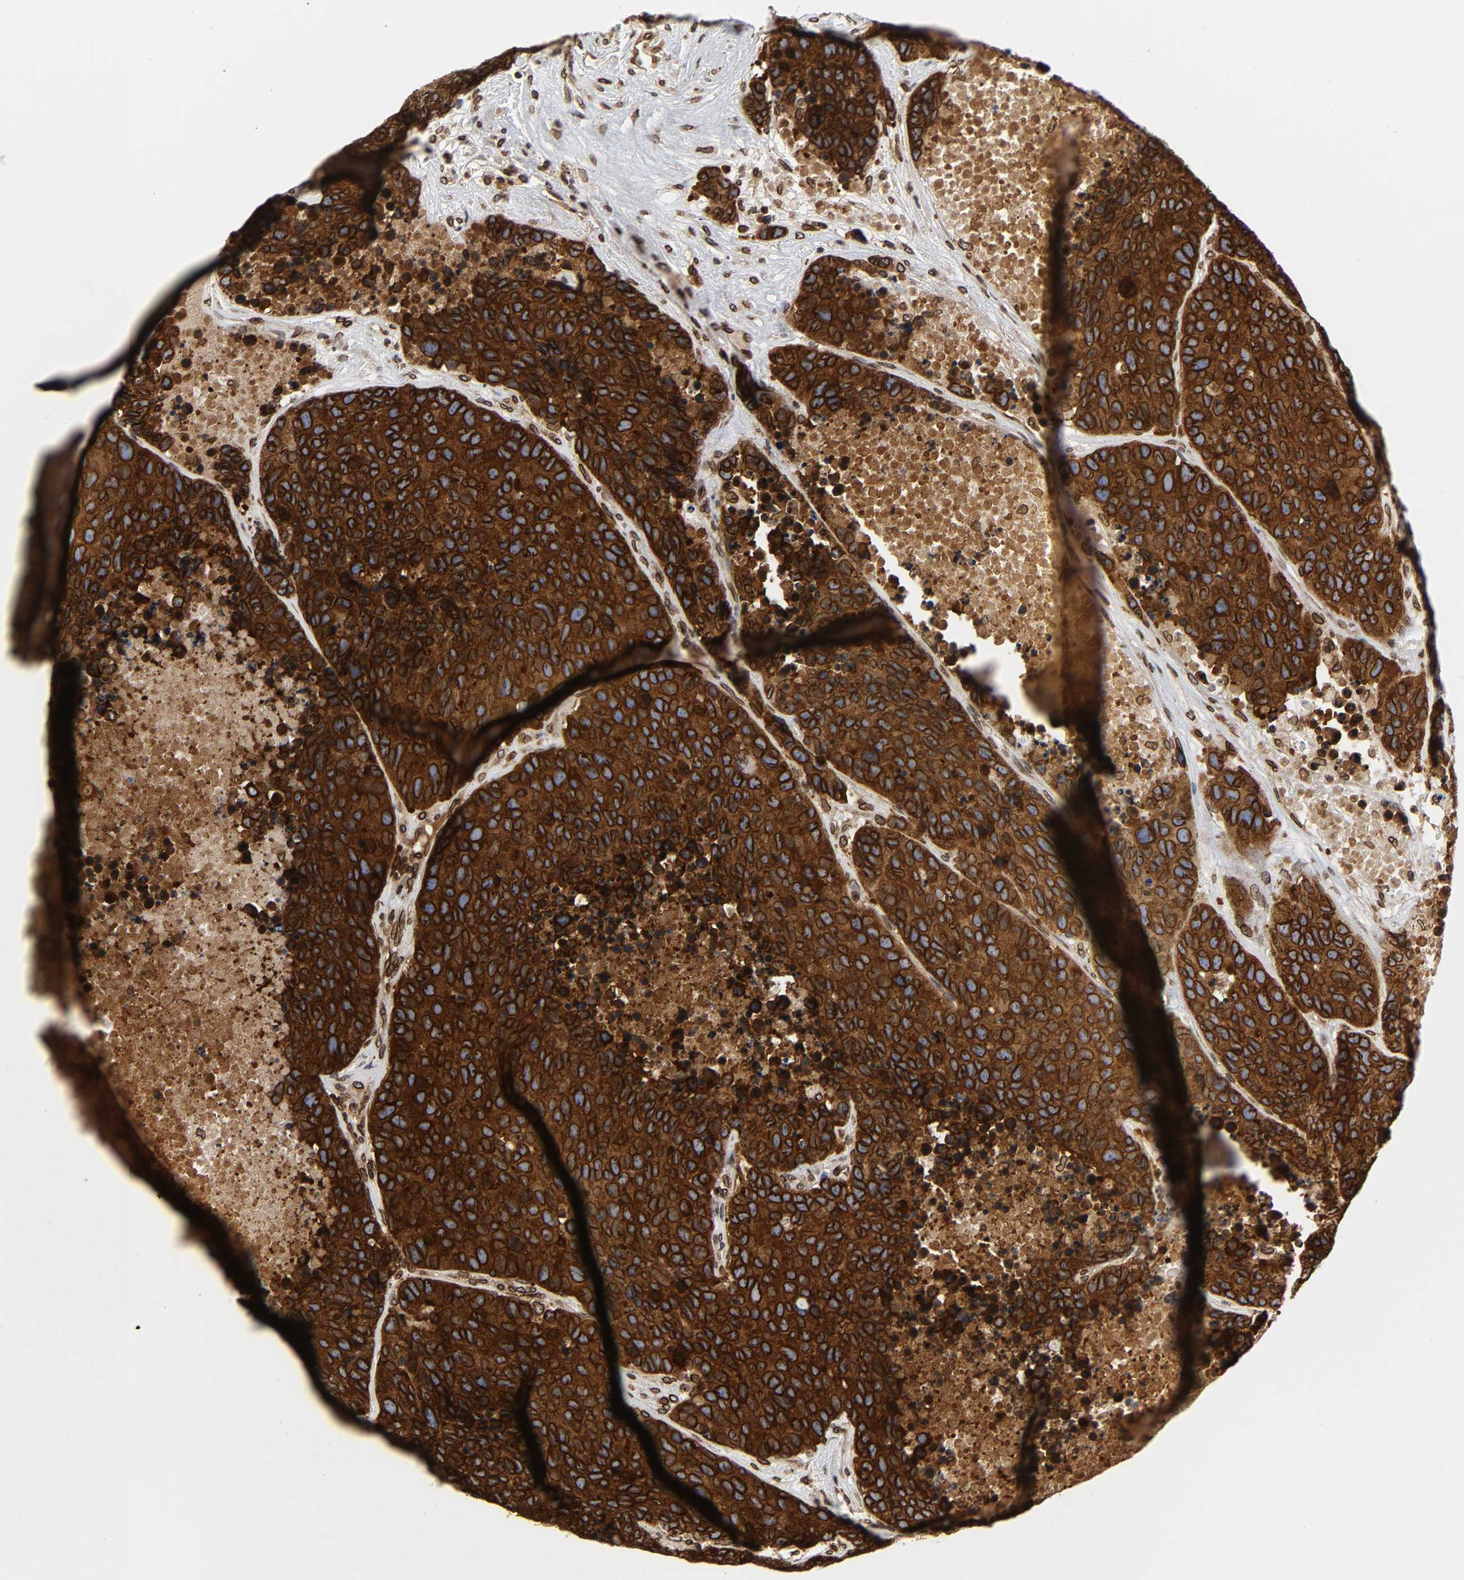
{"staining": {"intensity": "strong", "quantity": ">75%", "location": "cytoplasmic/membranous,nuclear"}, "tissue": "carcinoid", "cell_type": "Tumor cells", "image_type": "cancer", "snomed": [{"axis": "morphology", "description": "Carcinoid, malignant, NOS"}, {"axis": "topography", "description": "Lung"}], "caption": "About >75% of tumor cells in carcinoid (malignant) demonstrate strong cytoplasmic/membranous and nuclear protein staining as visualized by brown immunohistochemical staining.", "gene": "RANGAP1", "patient": {"sex": "male", "age": 60}}